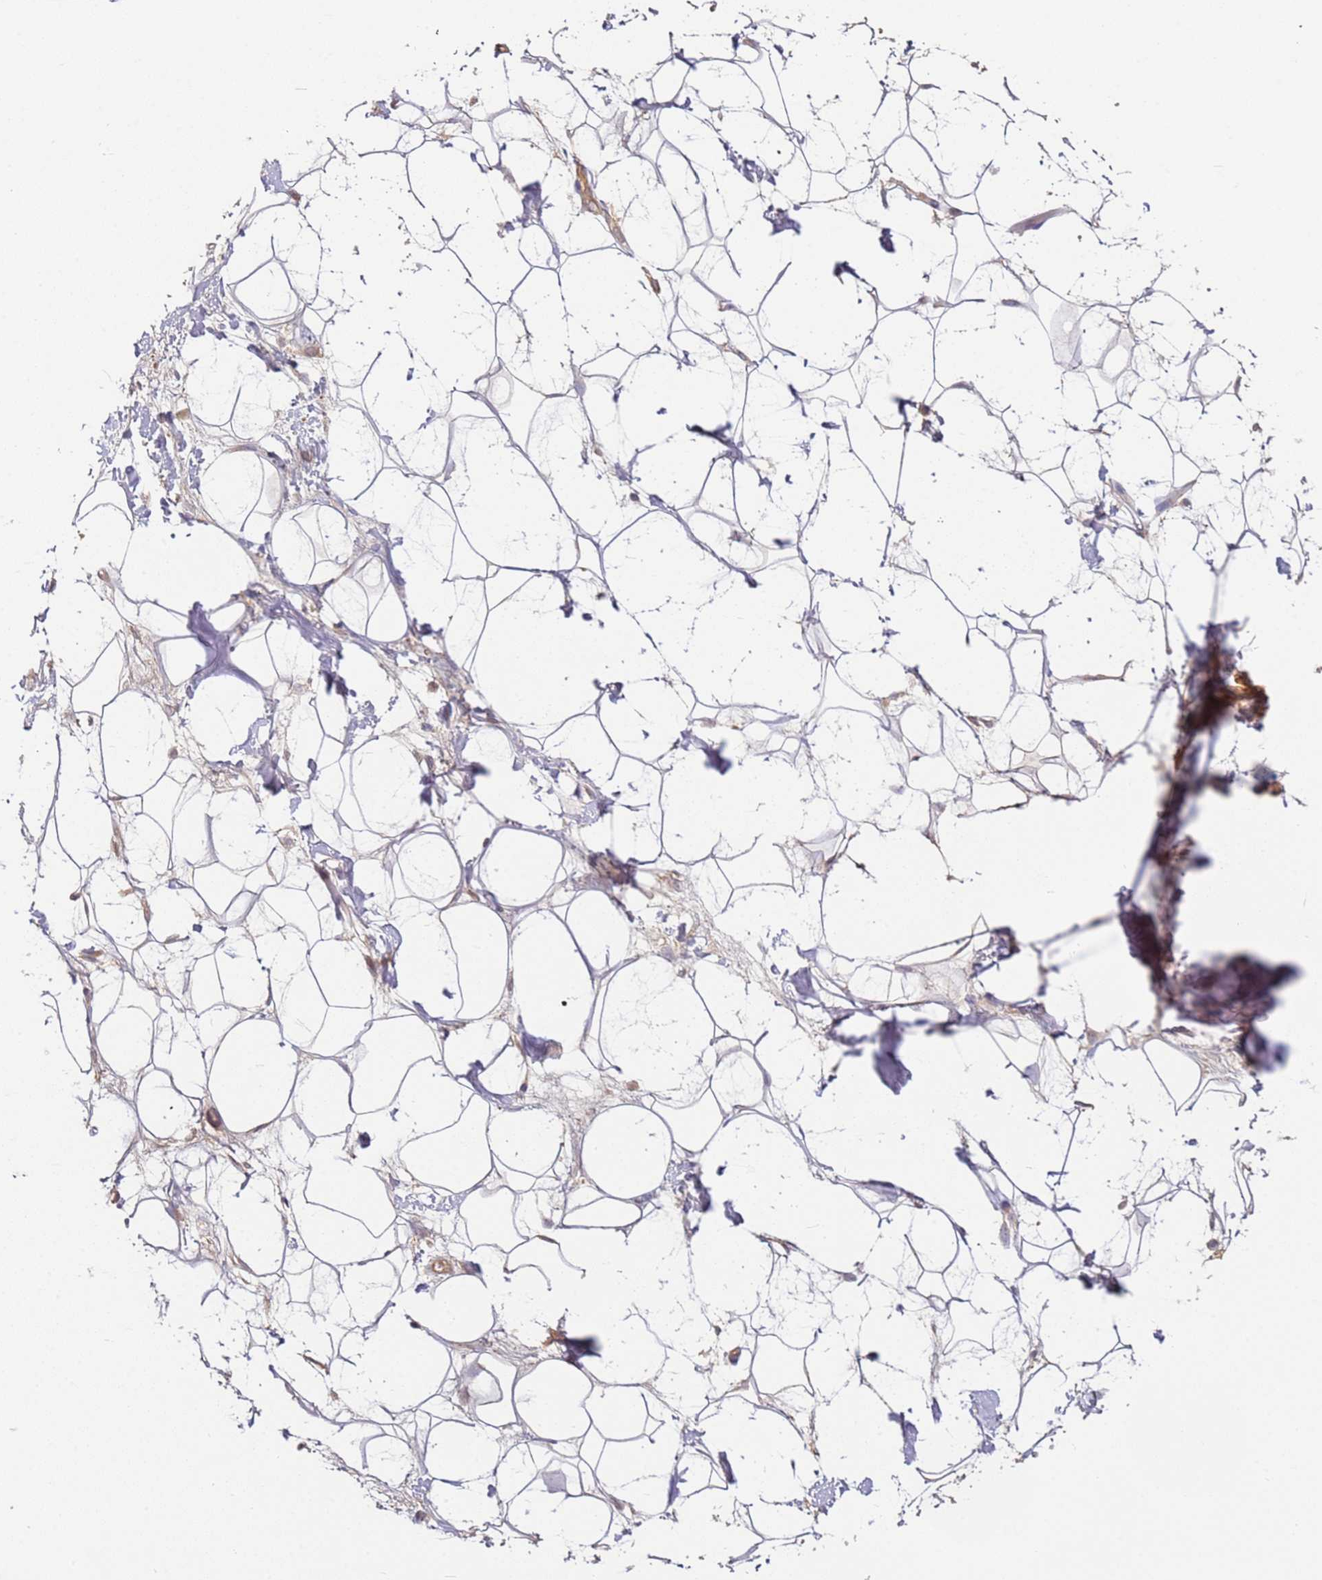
{"staining": {"intensity": "negative", "quantity": "none", "location": "none"}, "tissue": "adipose tissue", "cell_type": "Adipocytes", "image_type": "normal", "snomed": [{"axis": "morphology", "description": "Normal tissue, NOS"}, {"axis": "topography", "description": "Breast"}], "caption": "DAB immunohistochemical staining of benign adipose tissue displays no significant staining in adipocytes. (Brightfield microscopy of DAB immunohistochemistry at high magnification).", "gene": "WDR93", "patient": {"sex": "female", "age": 26}}